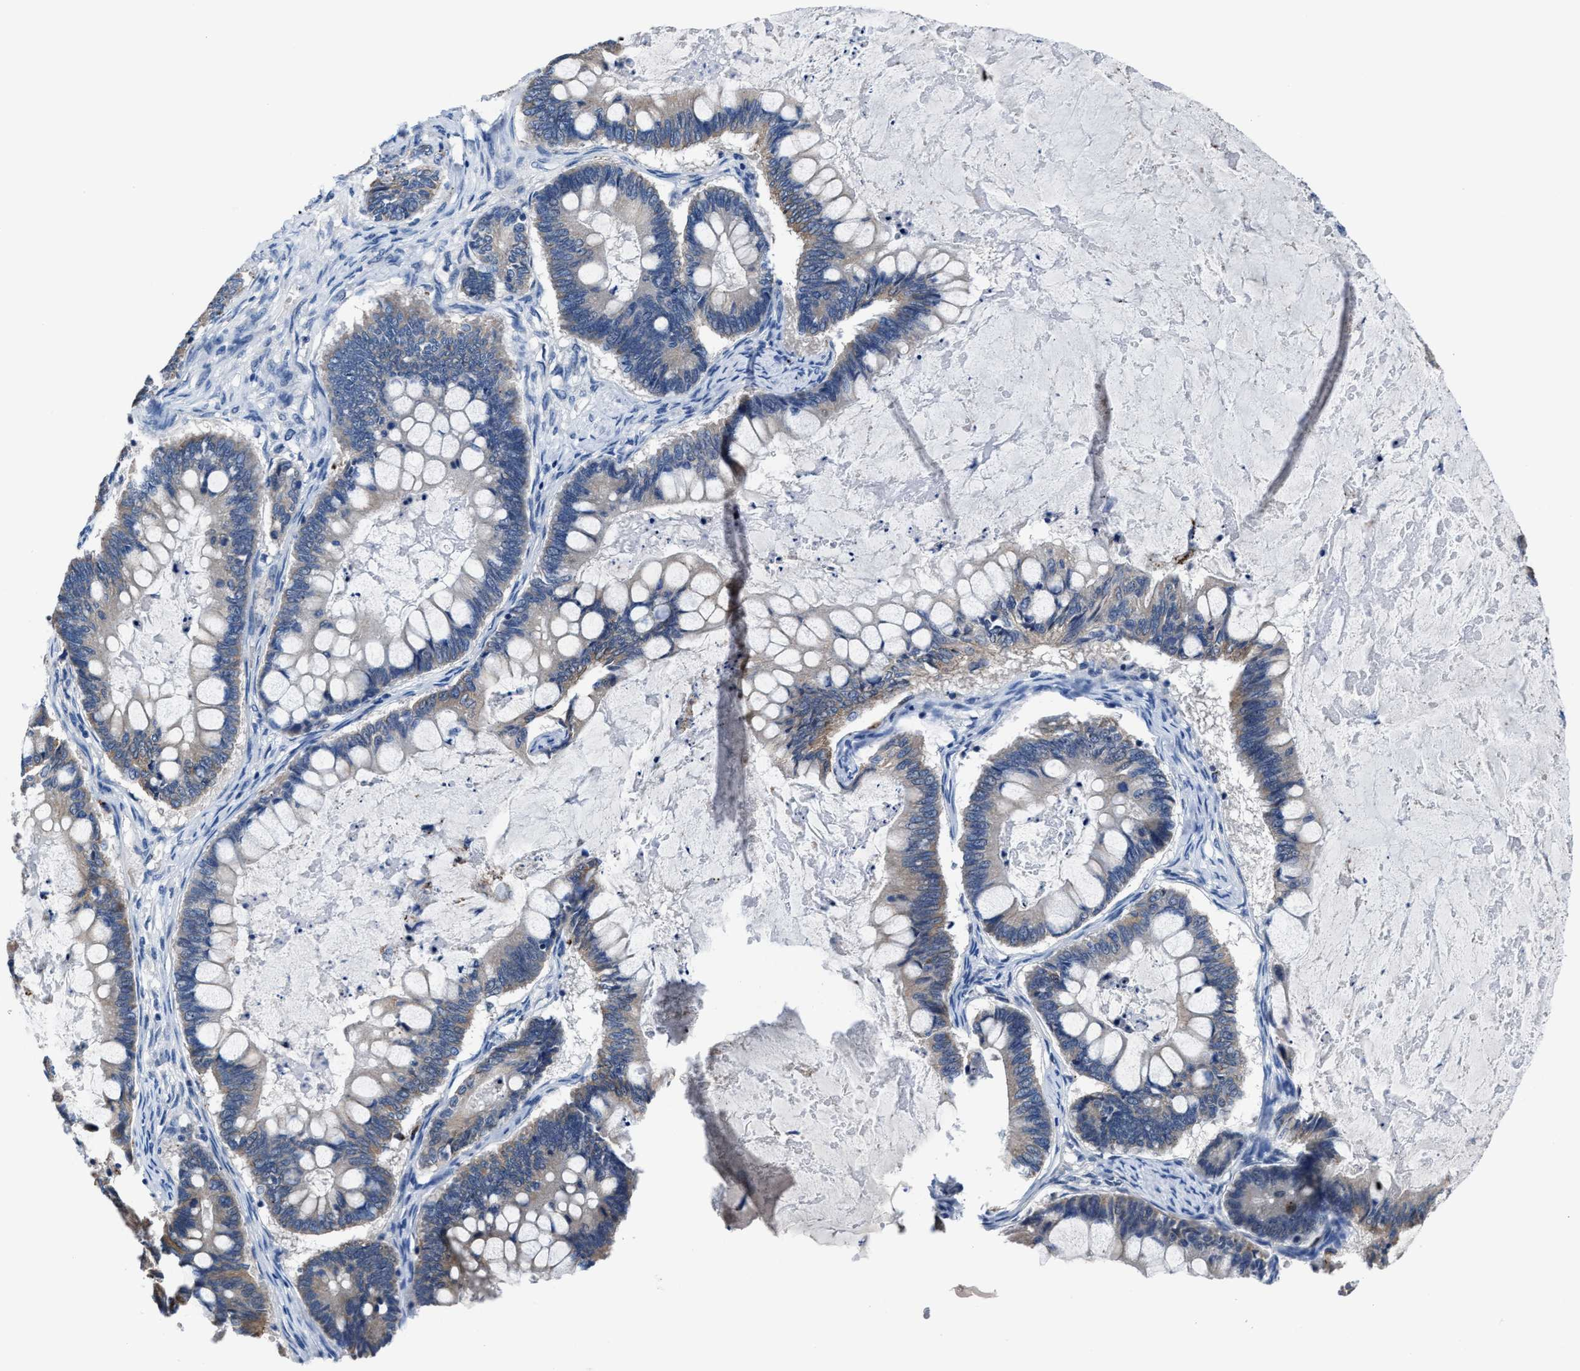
{"staining": {"intensity": "weak", "quantity": "<25%", "location": "cytoplasmic/membranous"}, "tissue": "ovarian cancer", "cell_type": "Tumor cells", "image_type": "cancer", "snomed": [{"axis": "morphology", "description": "Cystadenocarcinoma, mucinous, NOS"}, {"axis": "topography", "description": "Ovary"}], "caption": "High power microscopy photomicrograph of an IHC photomicrograph of ovarian cancer (mucinous cystadenocarcinoma), revealing no significant positivity in tumor cells.", "gene": "GHITM", "patient": {"sex": "female", "age": 61}}